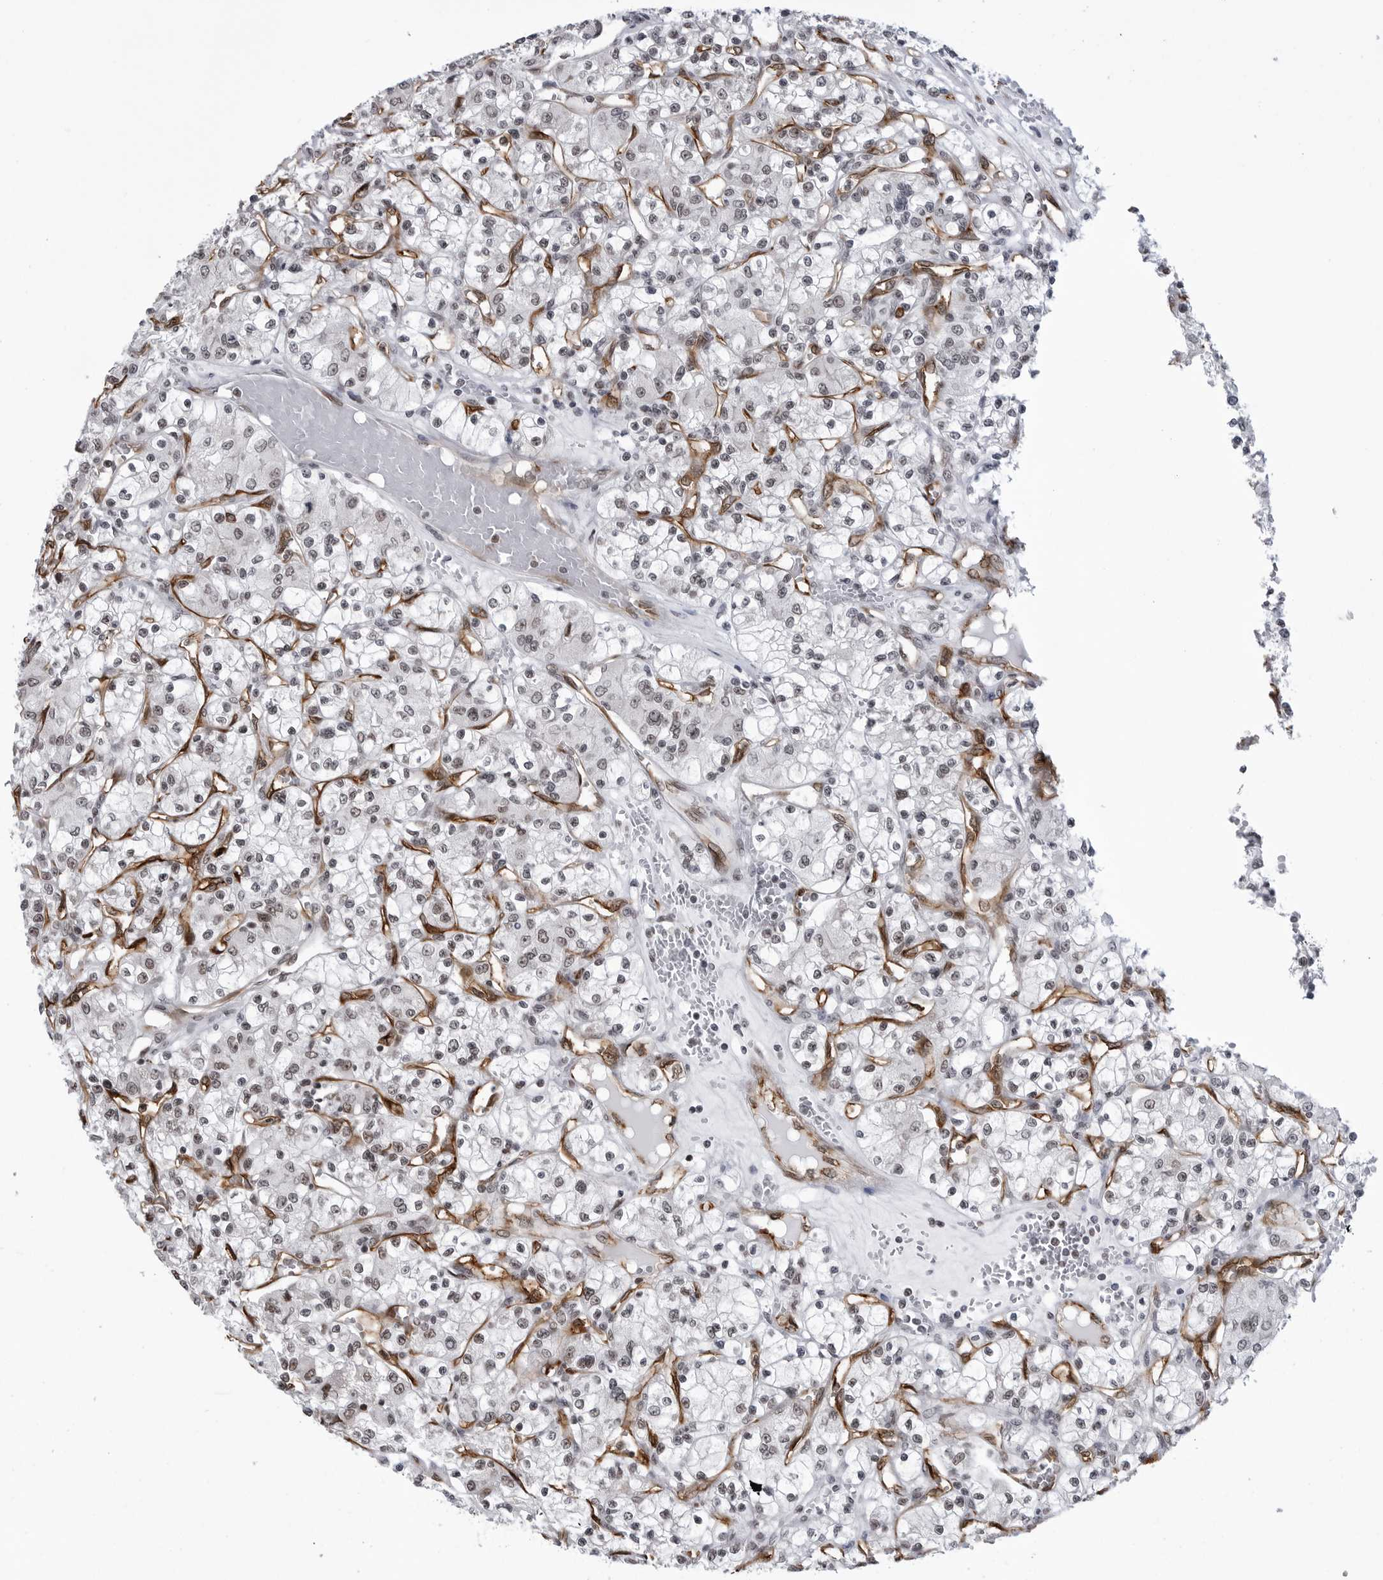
{"staining": {"intensity": "weak", "quantity": "<25%", "location": "nuclear"}, "tissue": "renal cancer", "cell_type": "Tumor cells", "image_type": "cancer", "snomed": [{"axis": "morphology", "description": "Adenocarcinoma, NOS"}, {"axis": "topography", "description": "Kidney"}], "caption": "Immunohistochemistry histopathology image of neoplastic tissue: renal cancer stained with DAB demonstrates no significant protein positivity in tumor cells.", "gene": "RNF26", "patient": {"sex": "female", "age": 59}}